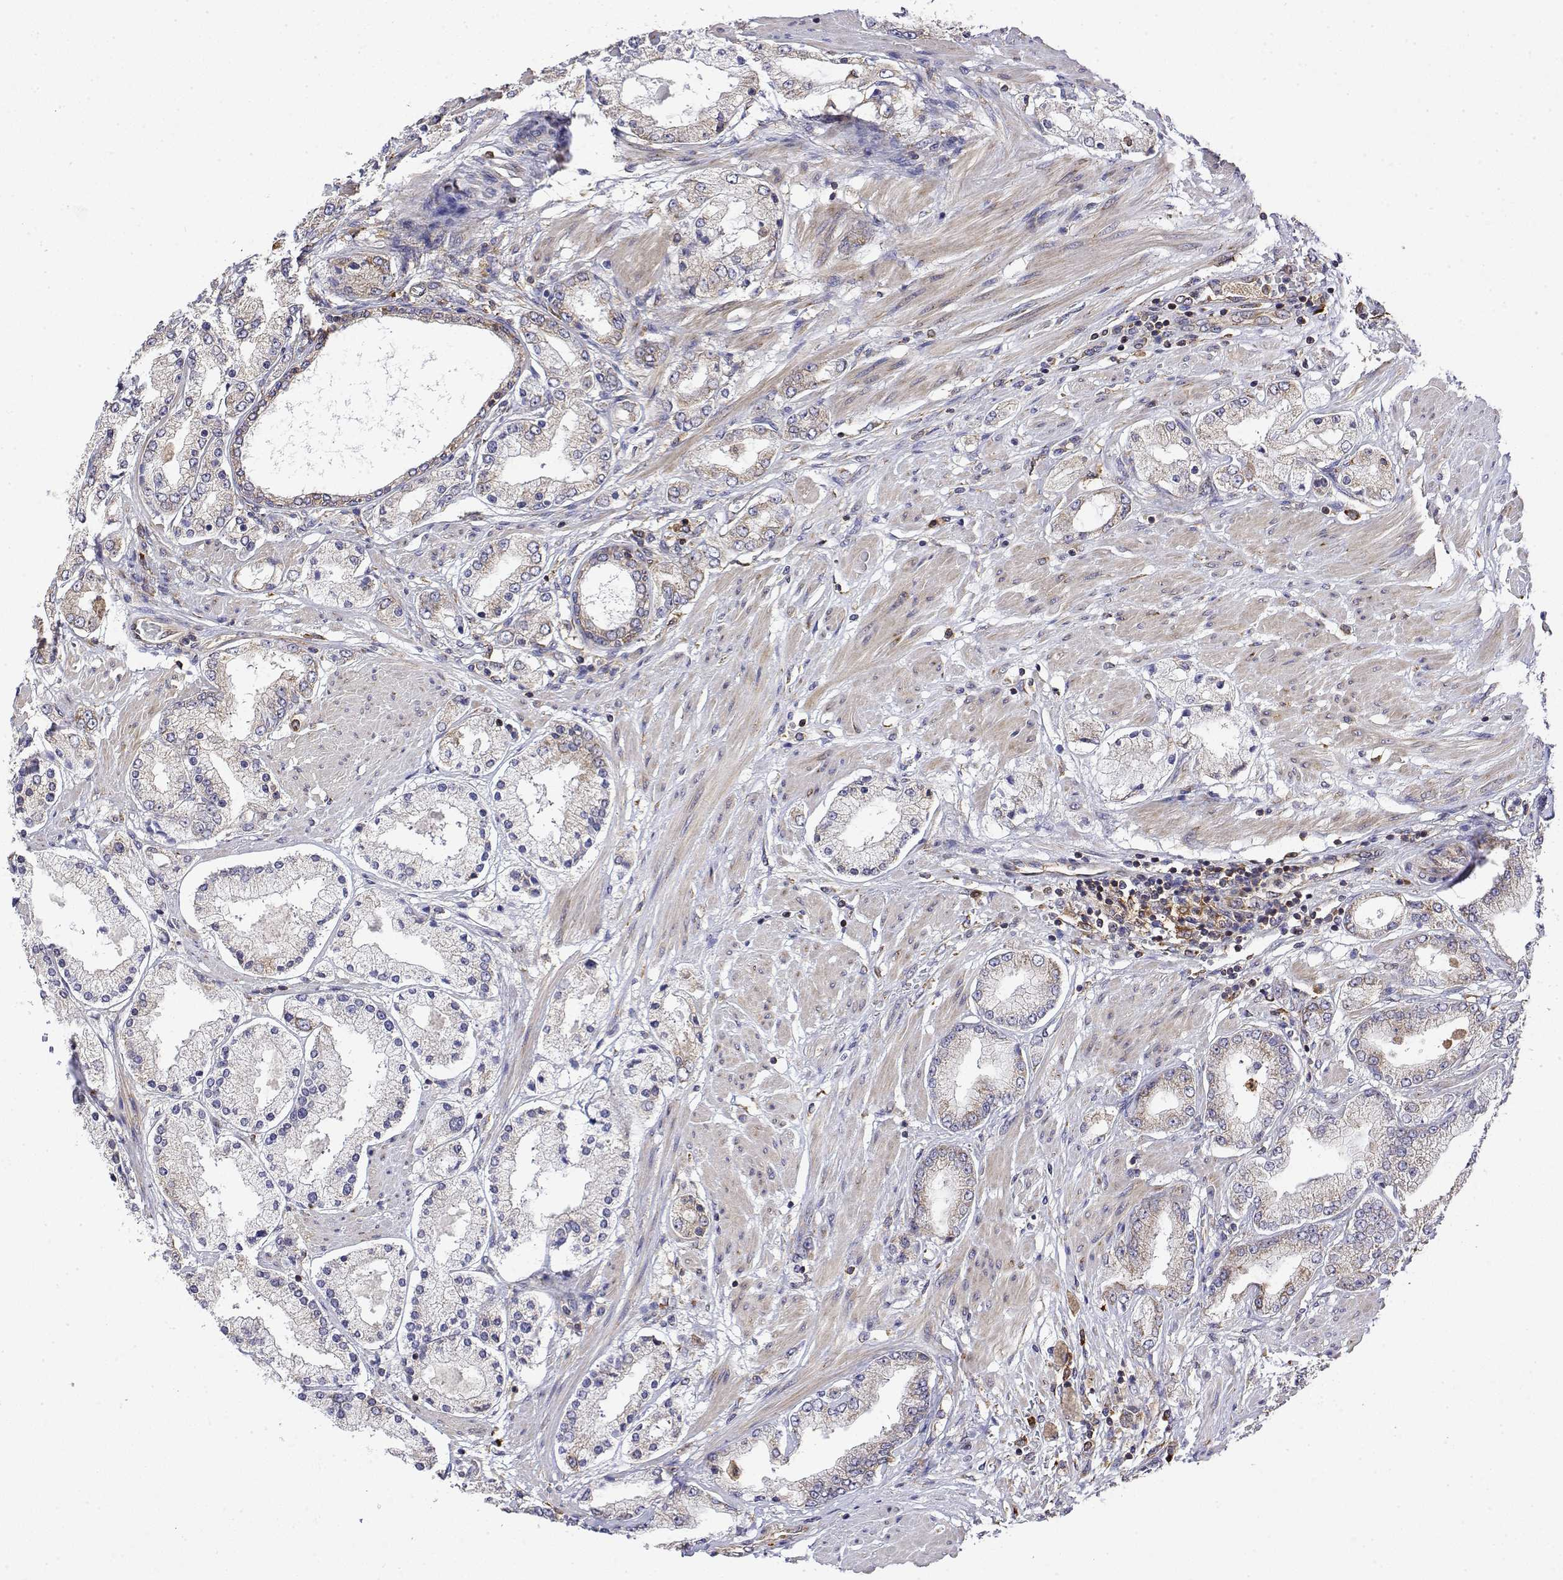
{"staining": {"intensity": "weak", "quantity": "<25%", "location": "cytoplasmic/membranous"}, "tissue": "prostate cancer", "cell_type": "Tumor cells", "image_type": "cancer", "snomed": [{"axis": "morphology", "description": "Adenocarcinoma, High grade"}, {"axis": "topography", "description": "Prostate"}], "caption": "IHC histopathology image of high-grade adenocarcinoma (prostate) stained for a protein (brown), which displays no expression in tumor cells.", "gene": "EEF1G", "patient": {"sex": "male", "age": 67}}